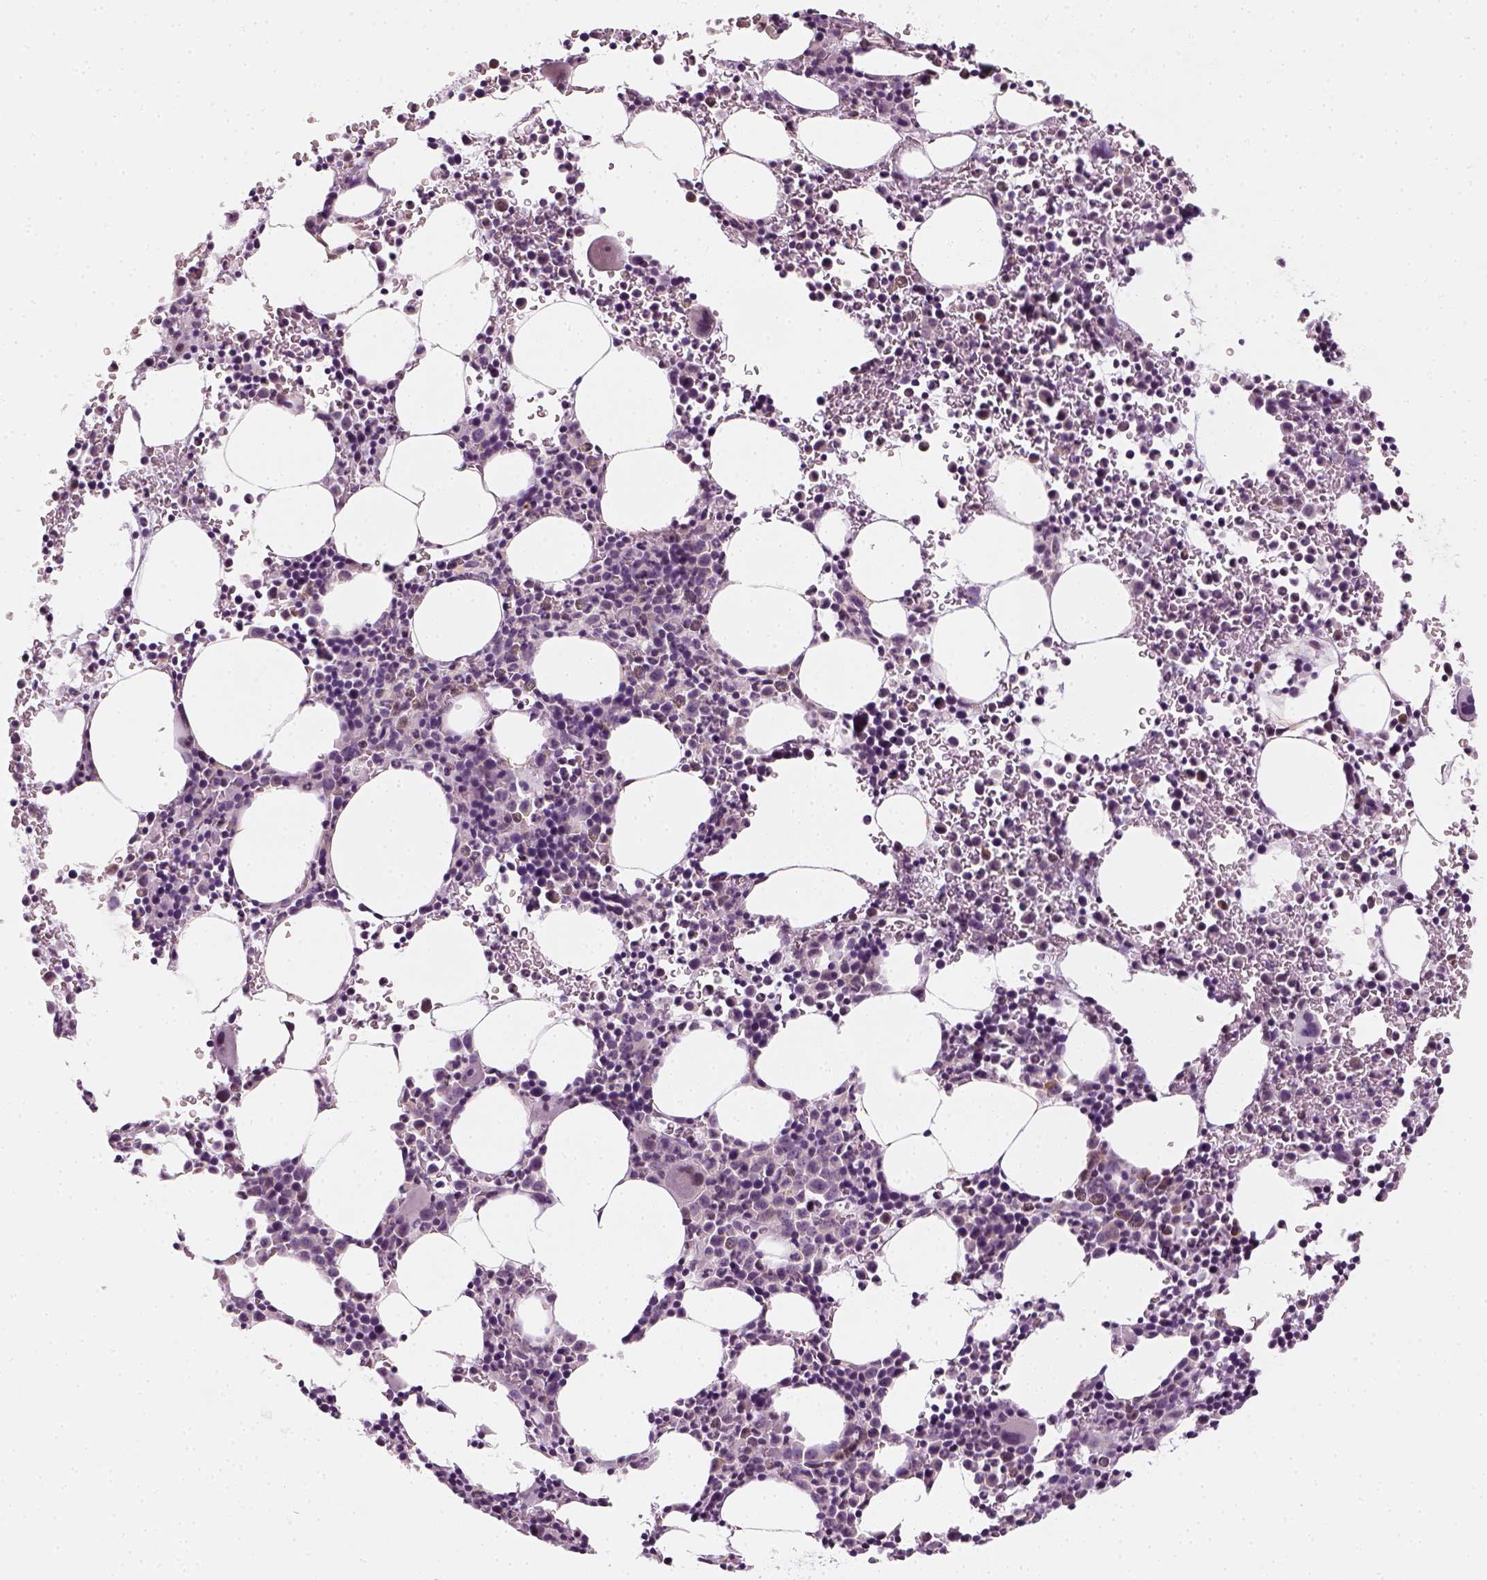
{"staining": {"intensity": "negative", "quantity": "none", "location": "none"}, "tissue": "bone marrow", "cell_type": "Hematopoietic cells", "image_type": "normal", "snomed": [{"axis": "morphology", "description": "Normal tissue, NOS"}, {"axis": "topography", "description": "Bone marrow"}], "caption": "This is an immunohistochemistry histopathology image of normal bone marrow. There is no positivity in hematopoietic cells.", "gene": "MAGEB3", "patient": {"sex": "male", "age": 58}}